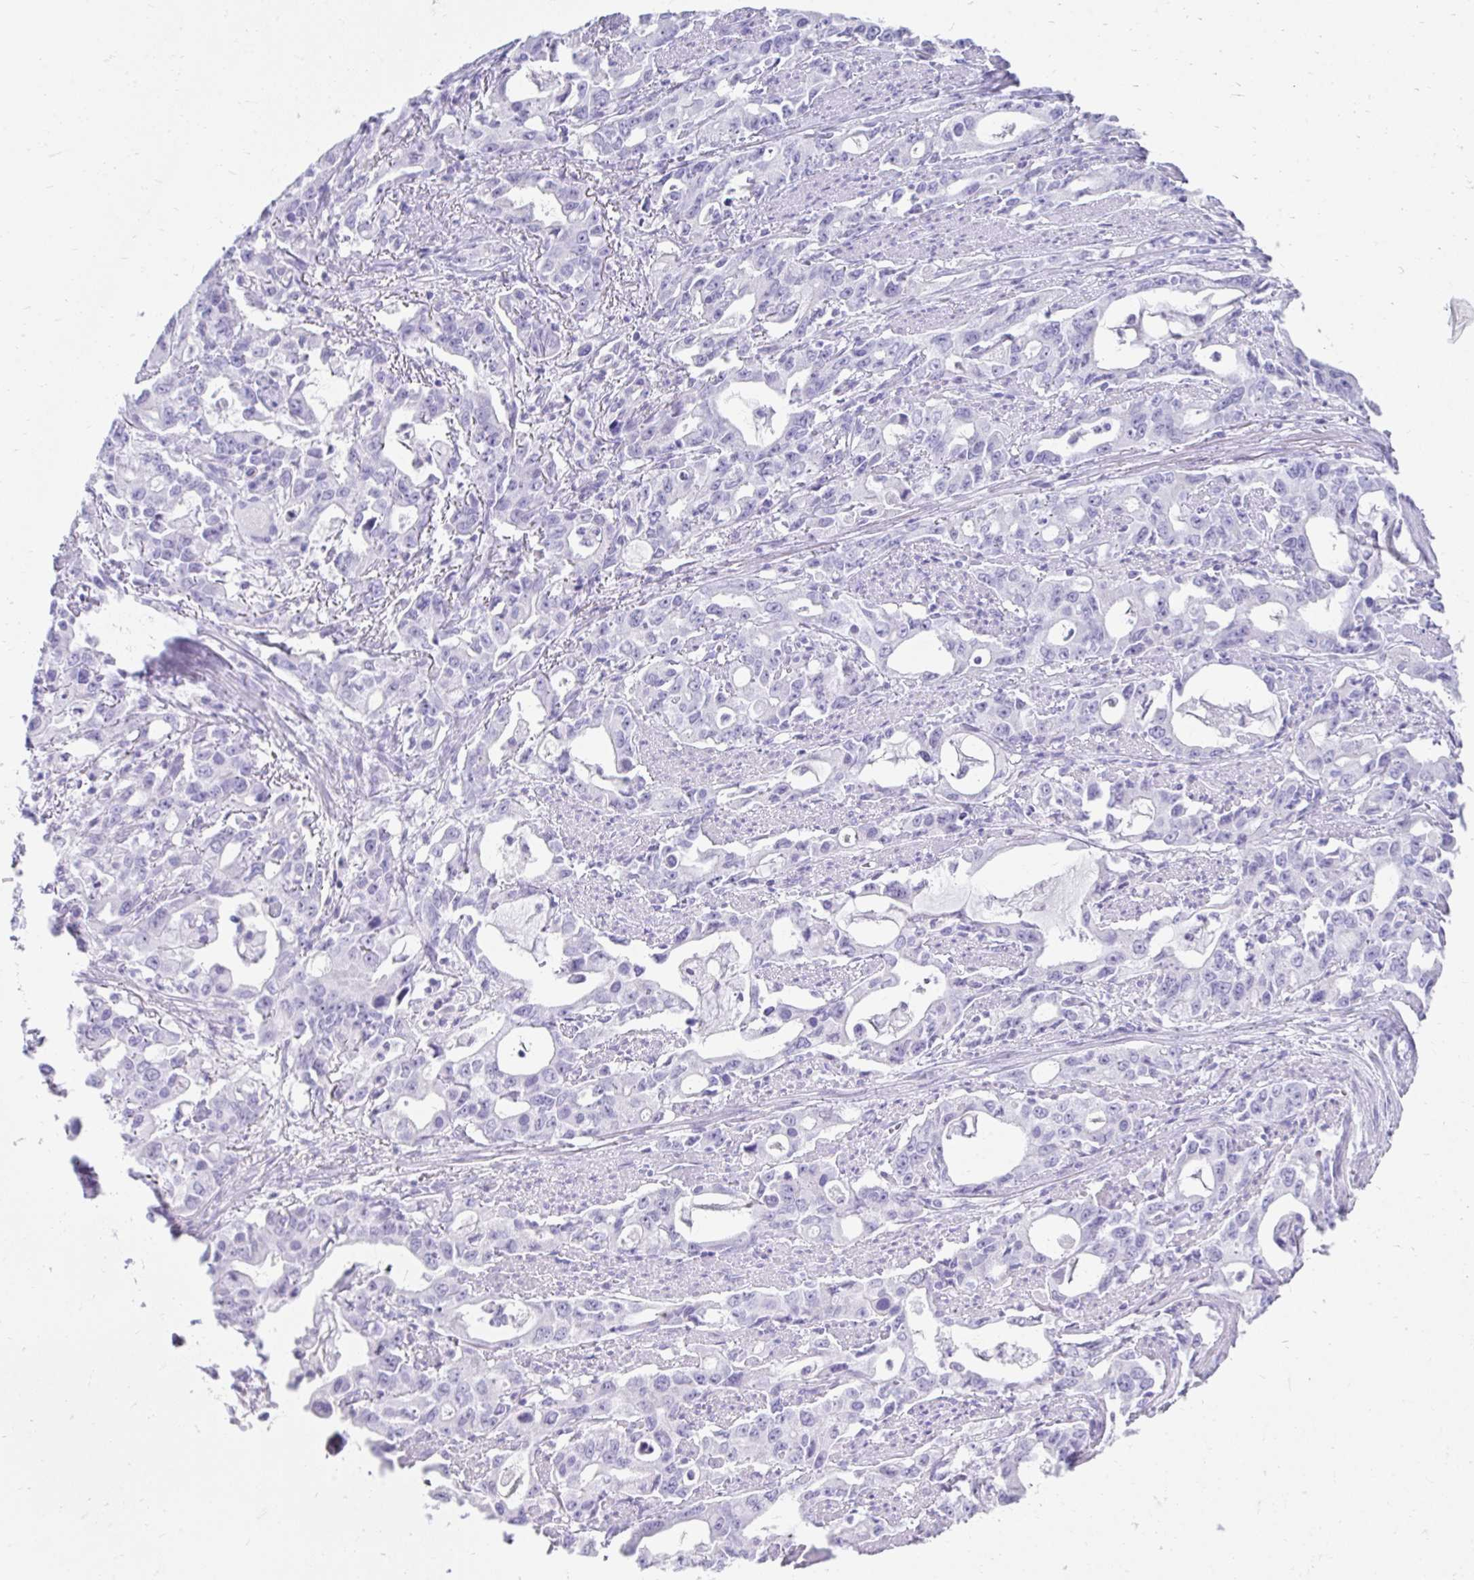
{"staining": {"intensity": "negative", "quantity": "none", "location": "none"}, "tissue": "stomach cancer", "cell_type": "Tumor cells", "image_type": "cancer", "snomed": [{"axis": "morphology", "description": "Adenocarcinoma, NOS"}, {"axis": "topography", "description": "Stomach, upper"}], "caption": "A high-resolution photomicrograph shows IHC staining of stomach cancer, which demonstrates no significant positivity in tumor cells. (Immunohistochemistry, brightfield microscopy, high magnification).", "gene": "TNNT1", "patient": {"sex": "male", "age": 85}}